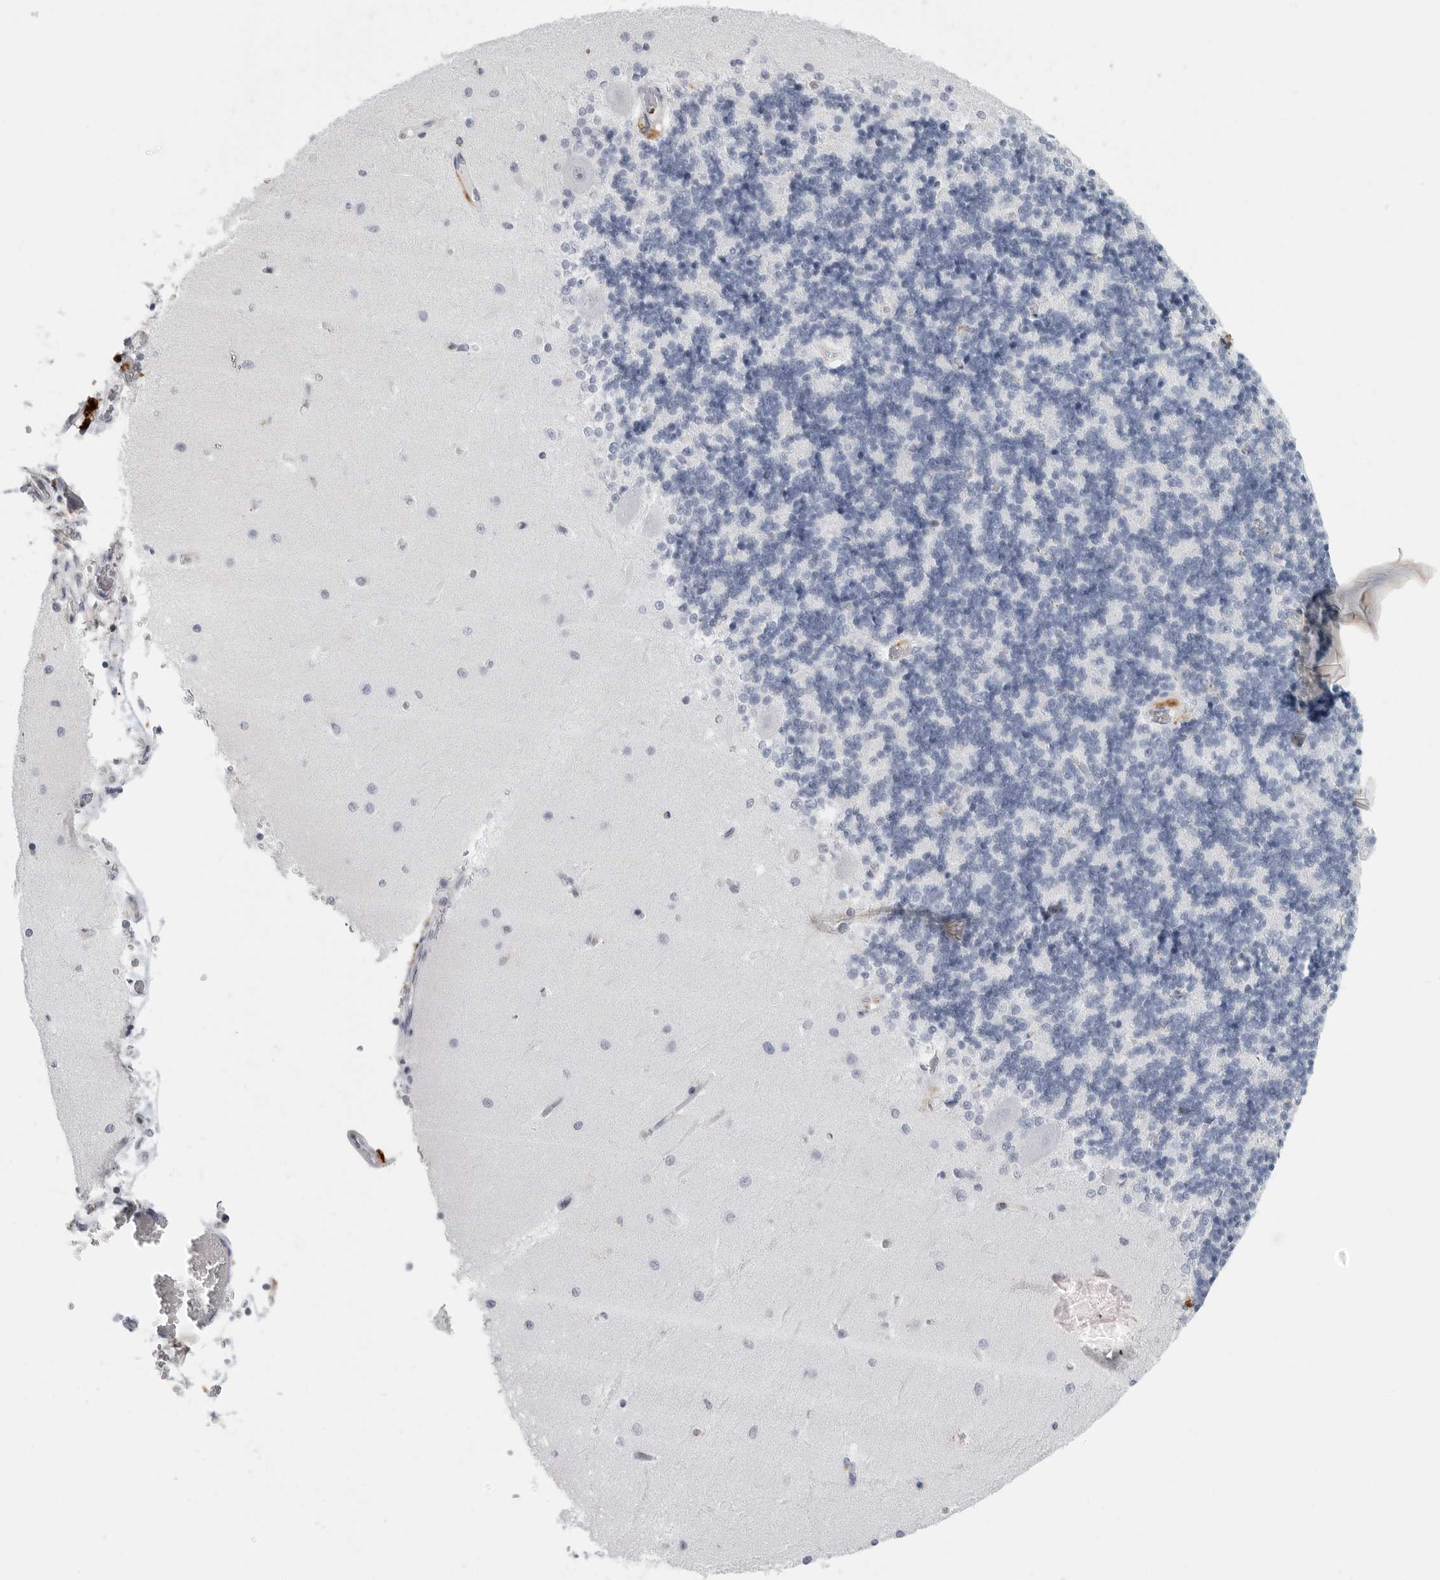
{"staining": {"intensity": "negative", "quantity": "none", "location": "none"}, "tissue": "cerebellum", "cell_type": "Cells in granular layer", "image_type": "normal", "snomed": [{"axis": "morphology", "description": "Normal tissue, NOS"}, {"axis": "topography", "description": "Cerebellum"}], "caption": "Immunohistochemistry image of normal cerebellum stained for a protein (brown), which exhibits no positivity in cells in granular layer. The staining was performed using DAB (3,3'-diaminobenzidine) to visualize the protein expression in brown, while the nuclei were stained in blue with hematoxylin (Magnification: 20x).", "gene": "IFI30", "patient": {"sex": "male", "age": 37}}